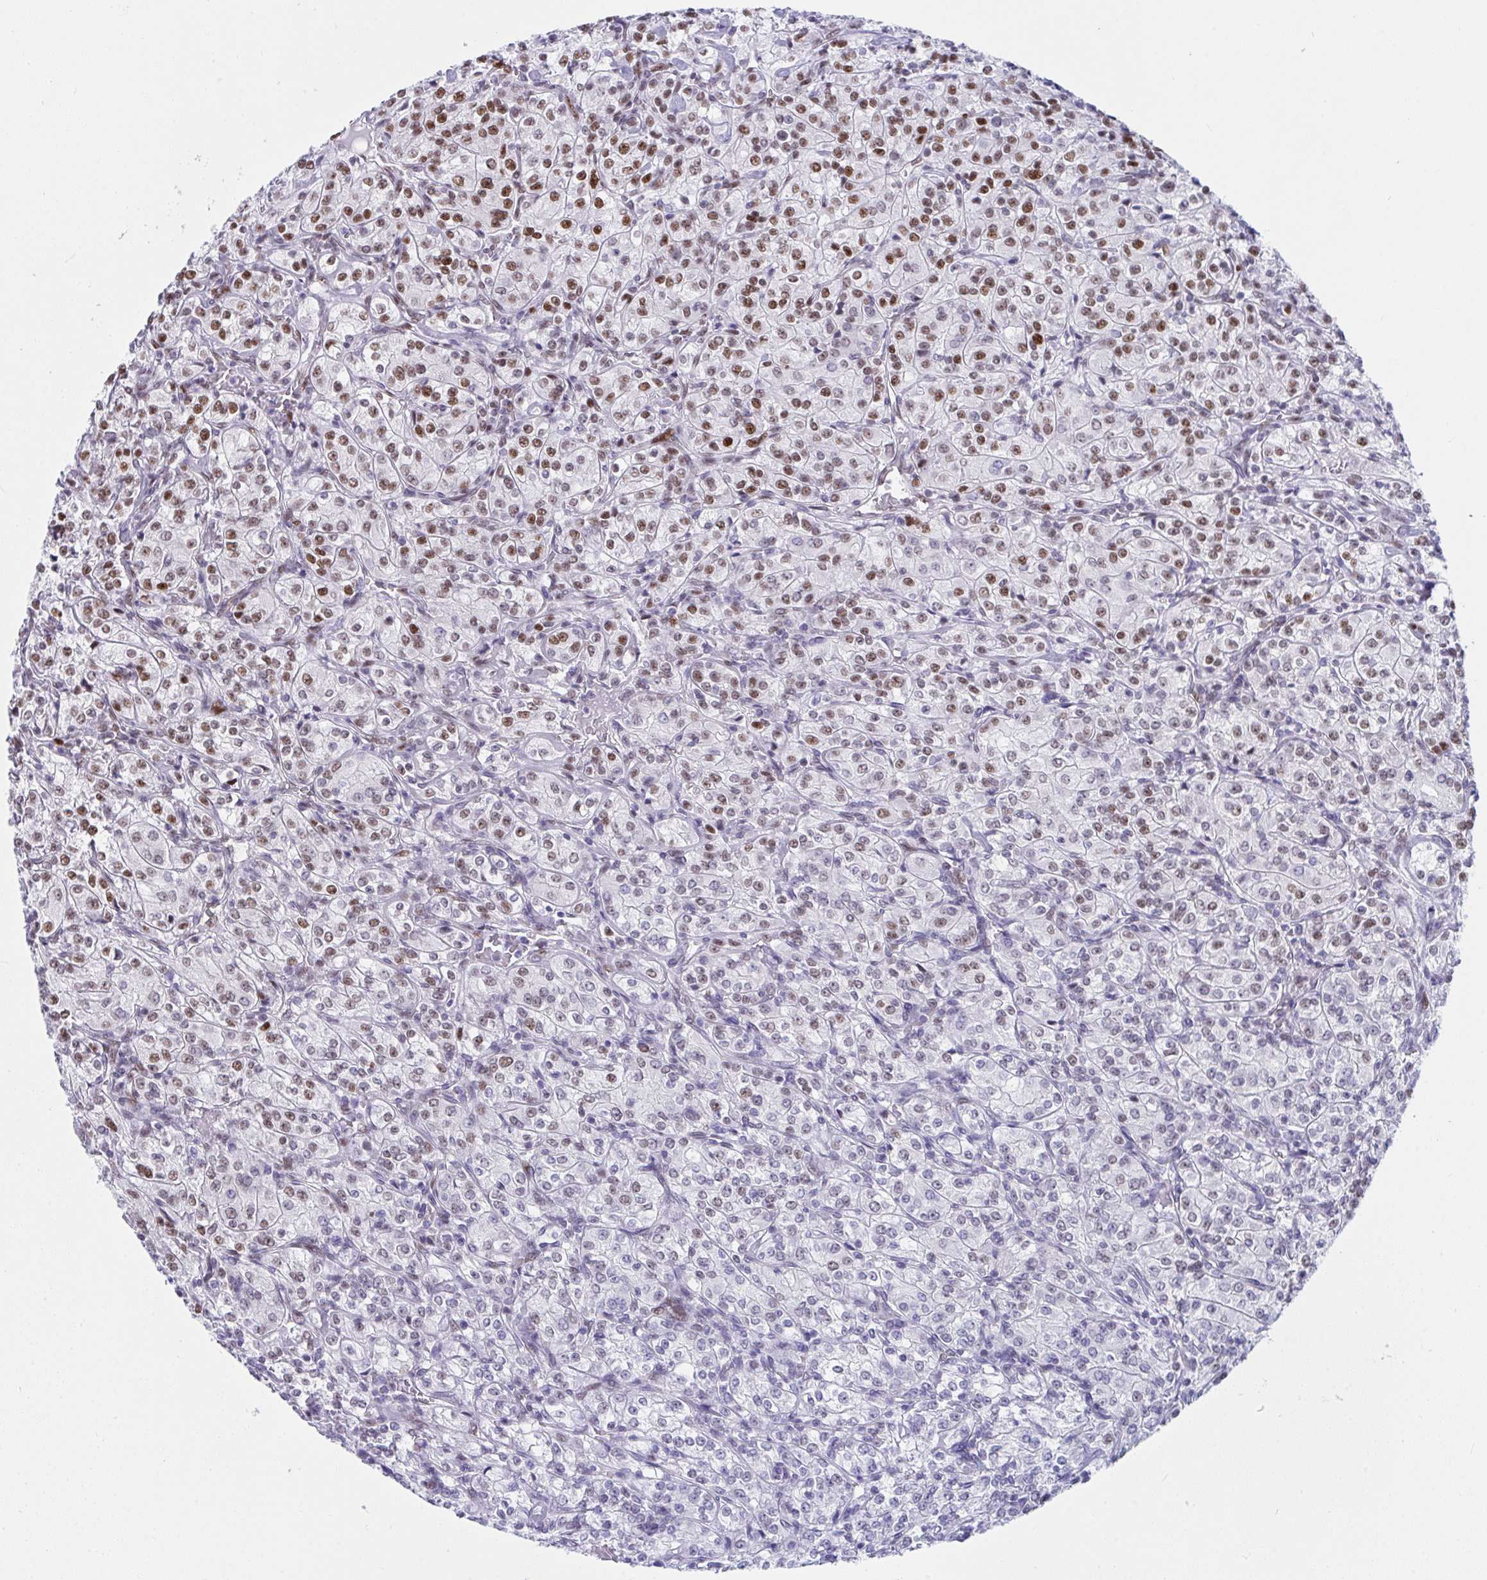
{"staining": {"intensity": "strong", "quantity": "25%-75%", "location": "nuclear"}, "tissue": "renal cancer", "cell_type": "Tumor cells", "image_type": "cancer", "snomed": [{"axis": "morphology", "description": "Adenocarcinoma, NOS"}, {"axis": "topography", "description": "Kidney"}], "caption": "Brown immunohistochemical staining in human adenocarcinoma (renal) reveals strong nuclear staining in approximately 25%-75% of tumor cells. The staining is performed using DAB (3,3'-diaminobenzidine) brown chromogen to label protein expression. The nuclei are counter-stained blue using hematoxylin.", "gene": "IKZF2", "patient": {"sex": "male", "age": 77}}